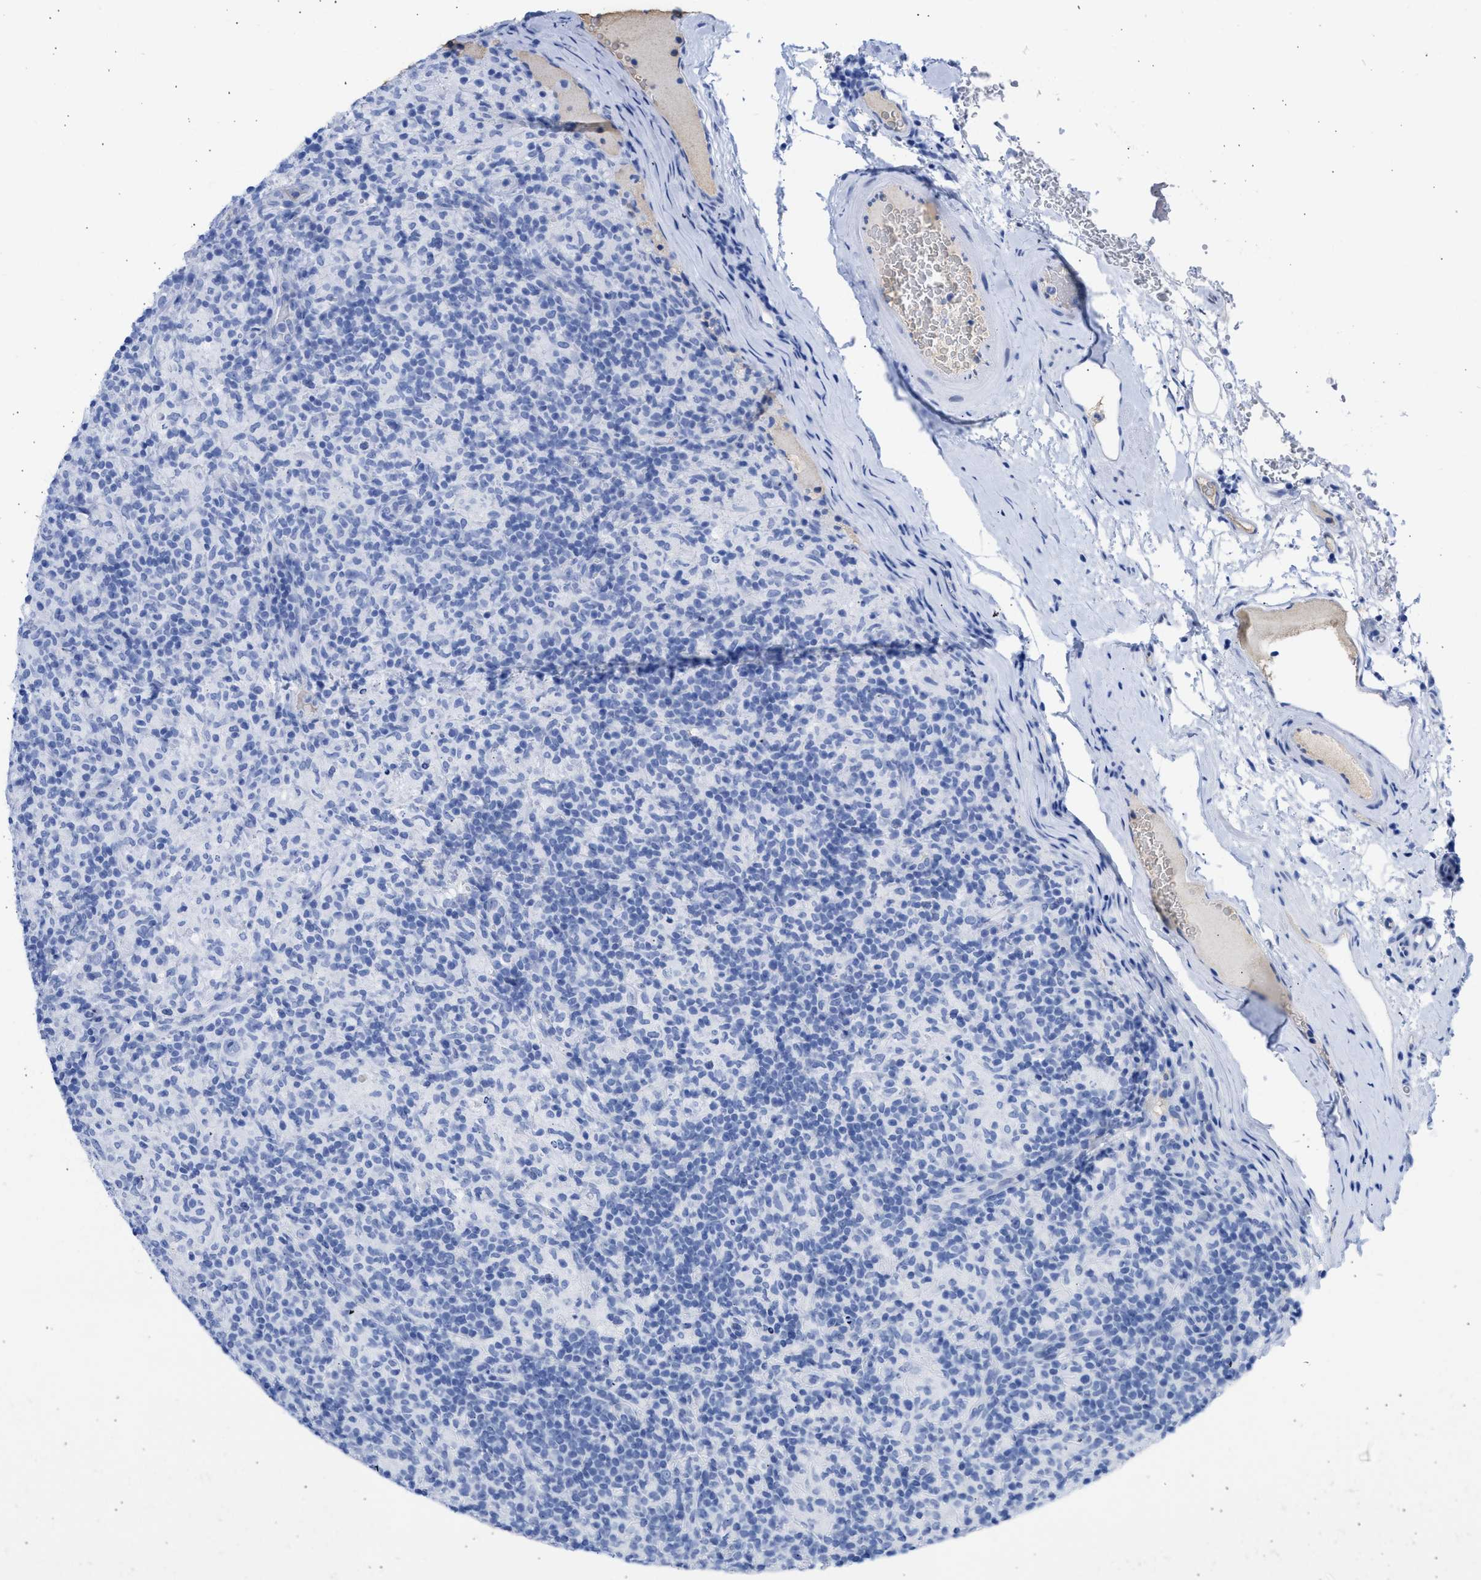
{"staining": {"intensity": "negative", "quantity": "none", "location": "none"}, "tissue": "lymphoma", "cell_type": "Tumor cells", "image_type": "cancer", "snomed": [{"axis": "morphology", "description": "Hodgkin's disease, NOS"}, {"axis": "topography", "description": "Lymph node"}], "caption": "The histopathology image demonstrates no significant positivity in tumor cells of Hodgkin's disease.", "gene": "RSPH1", "patient": {"sex": "male", "age": 70}}